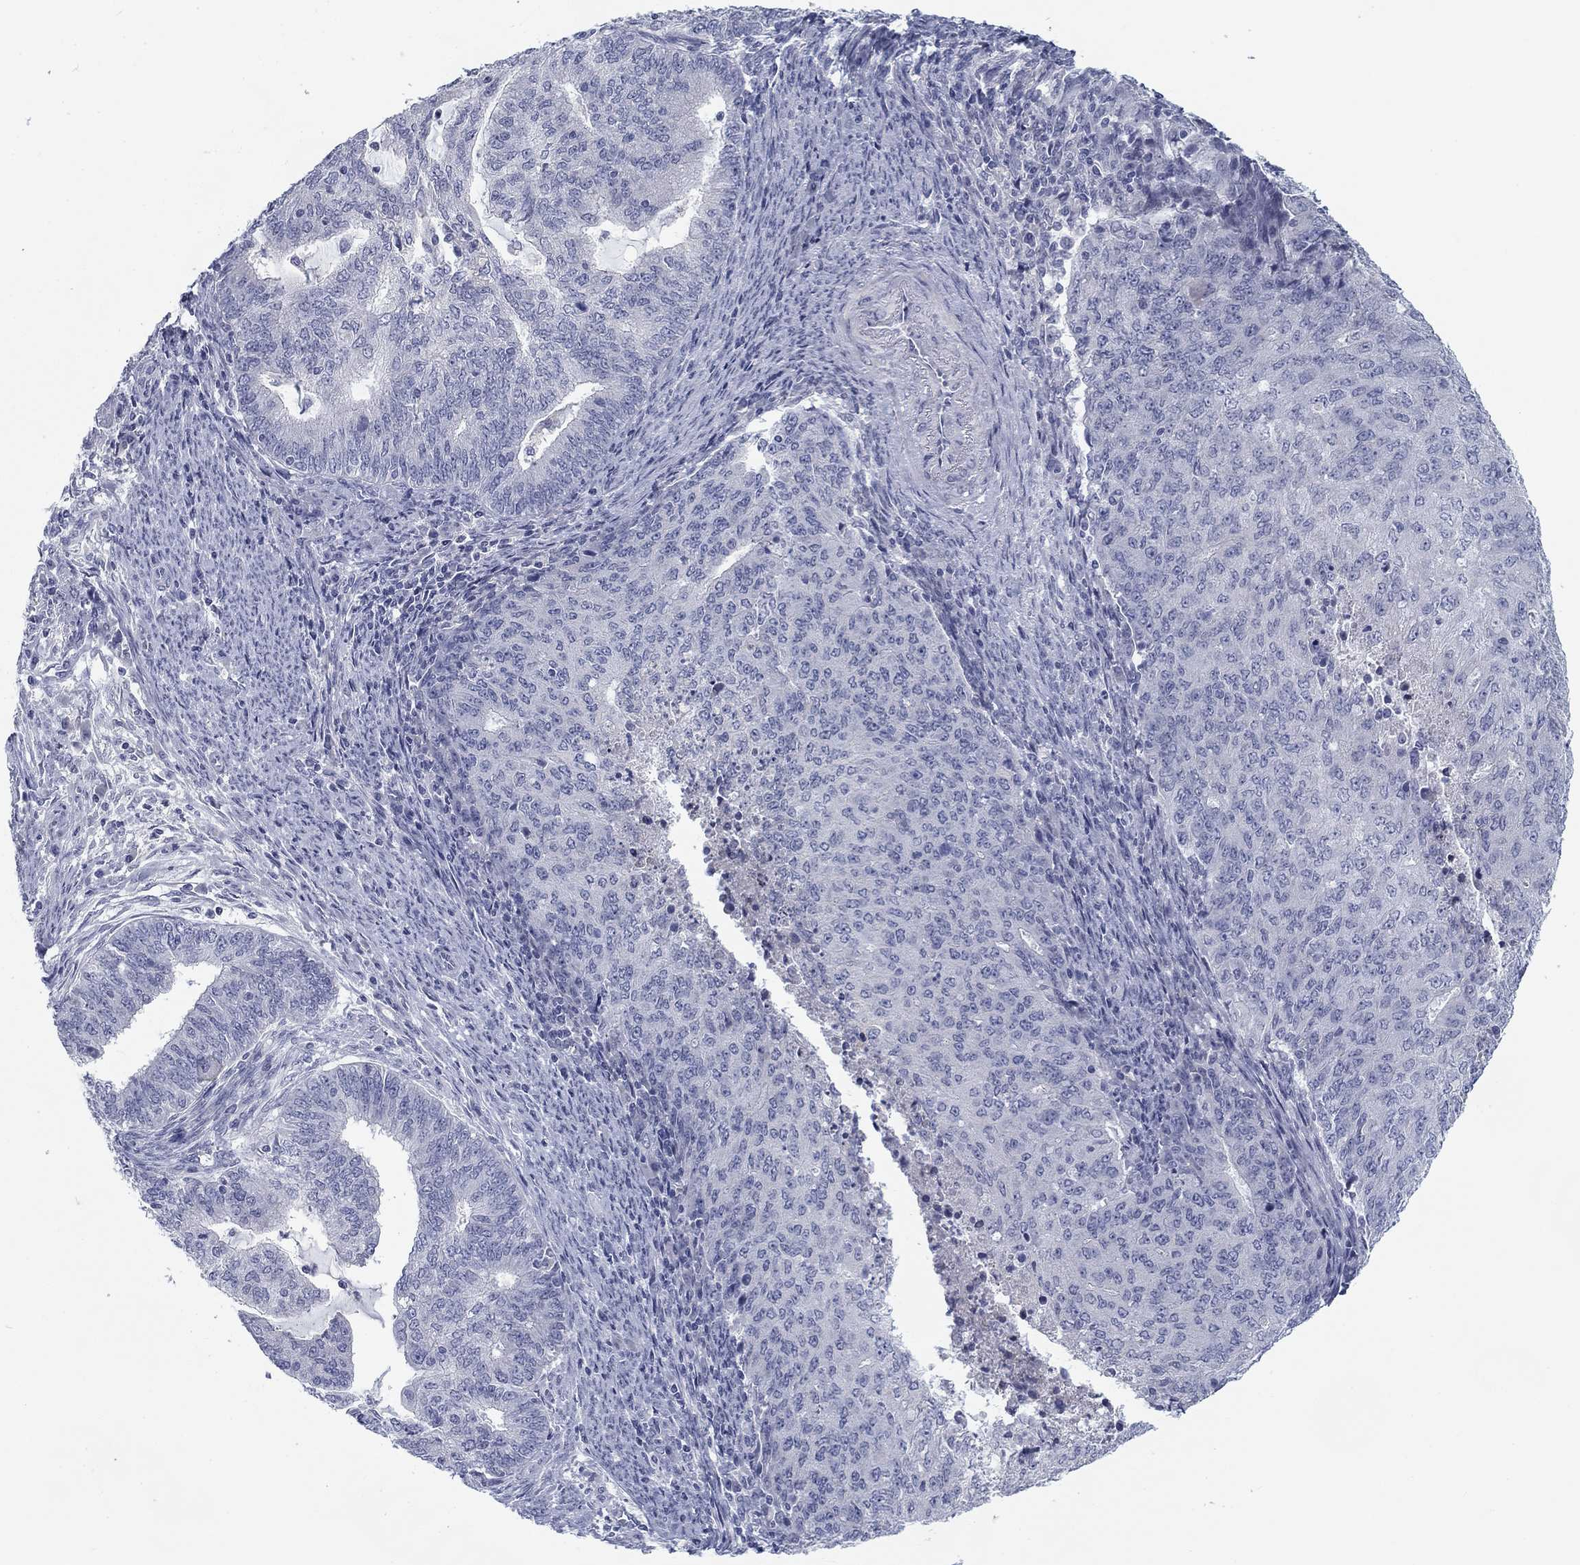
{"staining": {"intensity": "negative", "quantity": "none", "location": "none"}, "tissue": "endometrial cancer", "cell_type": "Tumor cells", "image_type": "cancer", "snomed": [{"axis": "morphology", "description": "Adenocarcinoma, NOS"}, {"axis": "topography", "description": "Endometrium"}], "caption": "Tumor cells are negative for protein expression in human adenocarcinoma (endometrial).", "gene": "CALB1", "patient": {"sex": "female", "age": 82}}